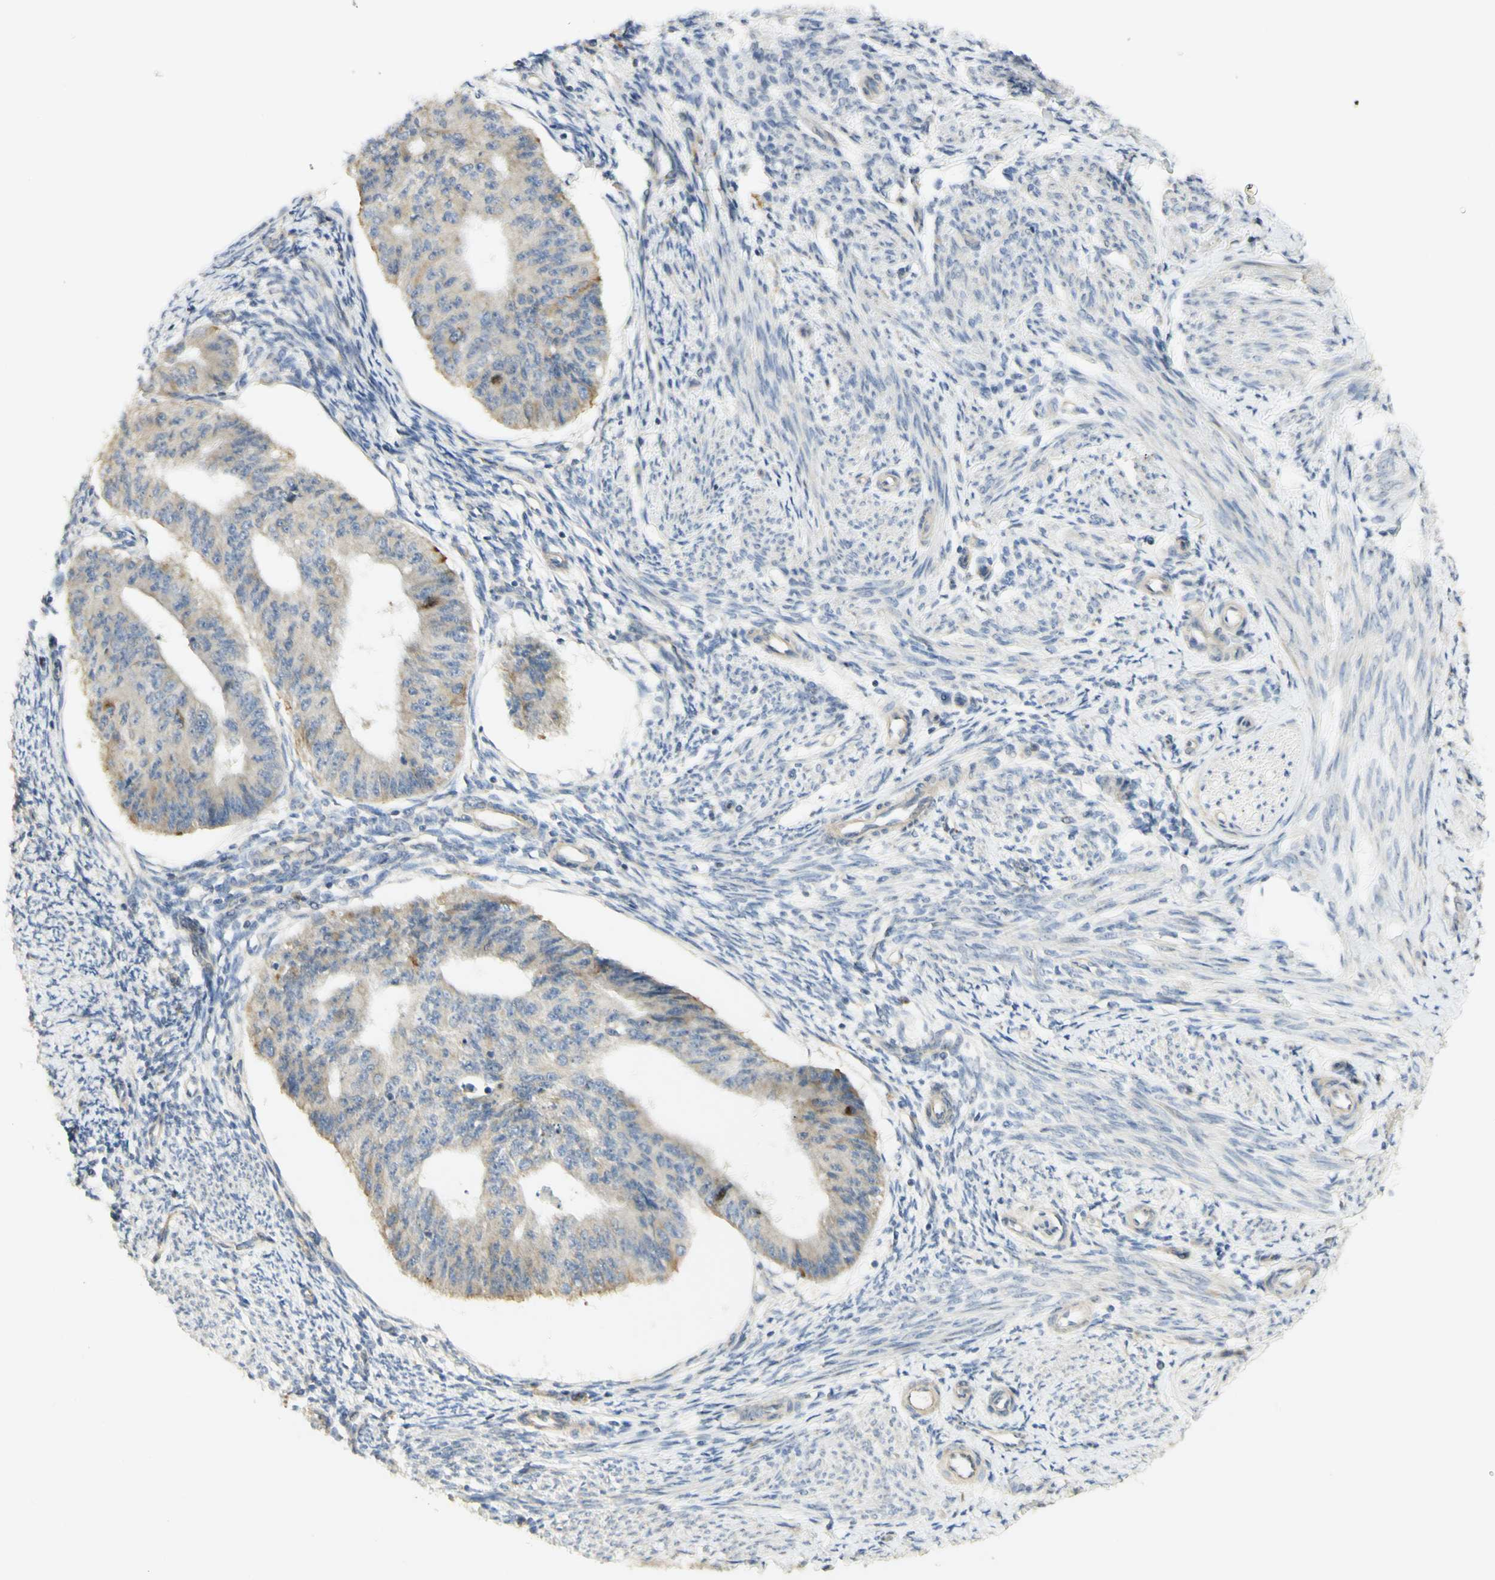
{"staining": {"intensity": "strong", "quantity": "25%-75%", "location": "cytoplasmic/membranous"}, "tissue": "endometrial cancer", "cell_type": "Tumor cells", "image_type": "cancer", "snomed": [{"axis": "morphology", "description": "Adenocarcinoma, NOS"}, {"axis": "topography", "description": "Endometrium"}], "caption": "Endometrial adenocarcinoma stained for a protein exhibits strong cytoplasmic/membranous positivity in tumor cells.", "gene": "KIF11", "patient": {"sex": "female", "age": 32}}